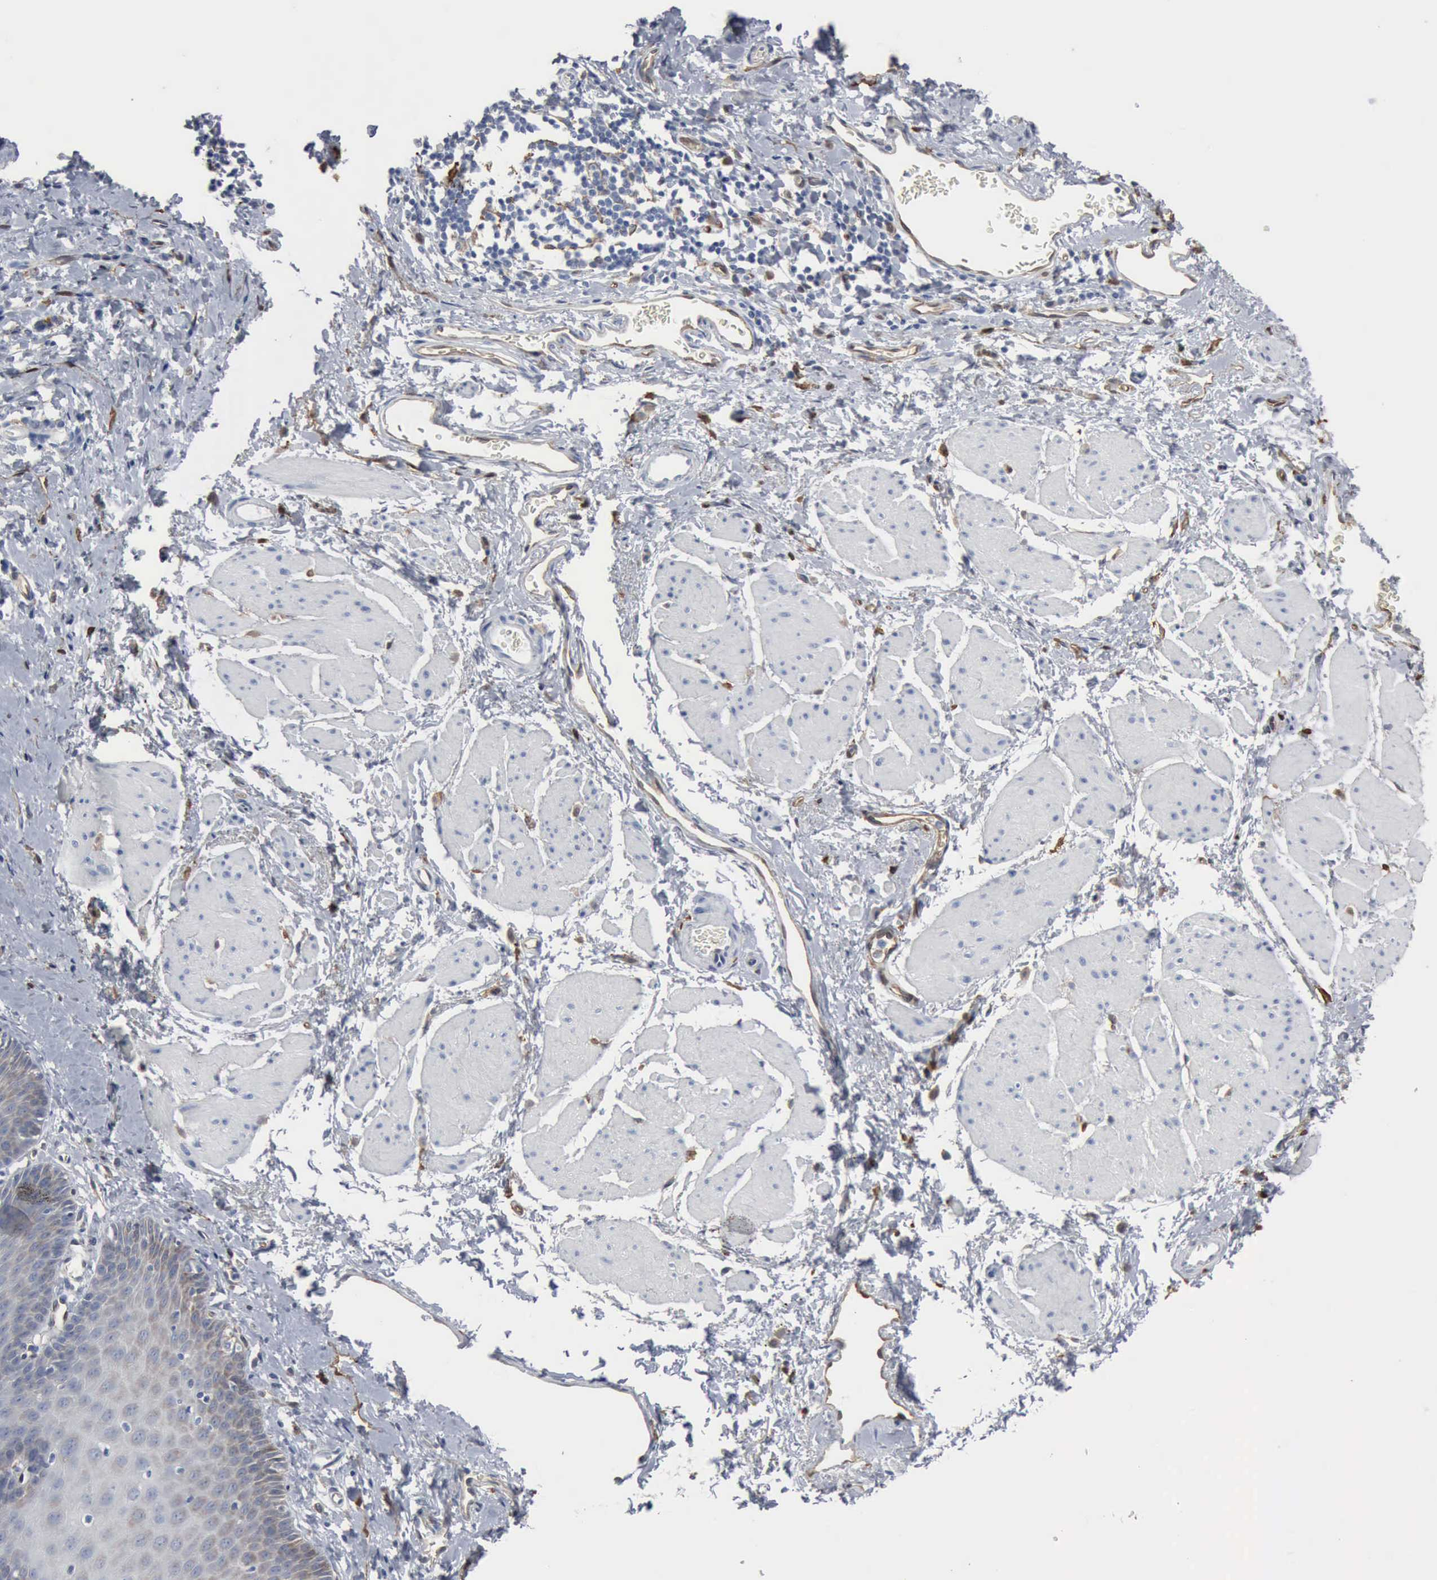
{"staining": {"intensity": "negative", "quantity": "none", "location": "none"}, "tissue": "esophagus", "cell_type": "Squamous epithelial cells", "image_type": "normal", "snomed": [{"axis": "morphology", "description": "Normal tissue, NOS"}, {"axis": "topography", "description": "Esophagus"}], "caption": "Unremarkable esophagus was stained to show a protein in brown. There is no significant positivity in squamous epithelial cells.", "gene": "FSCN1", "patient": {"sex": "male", "age": 70}}